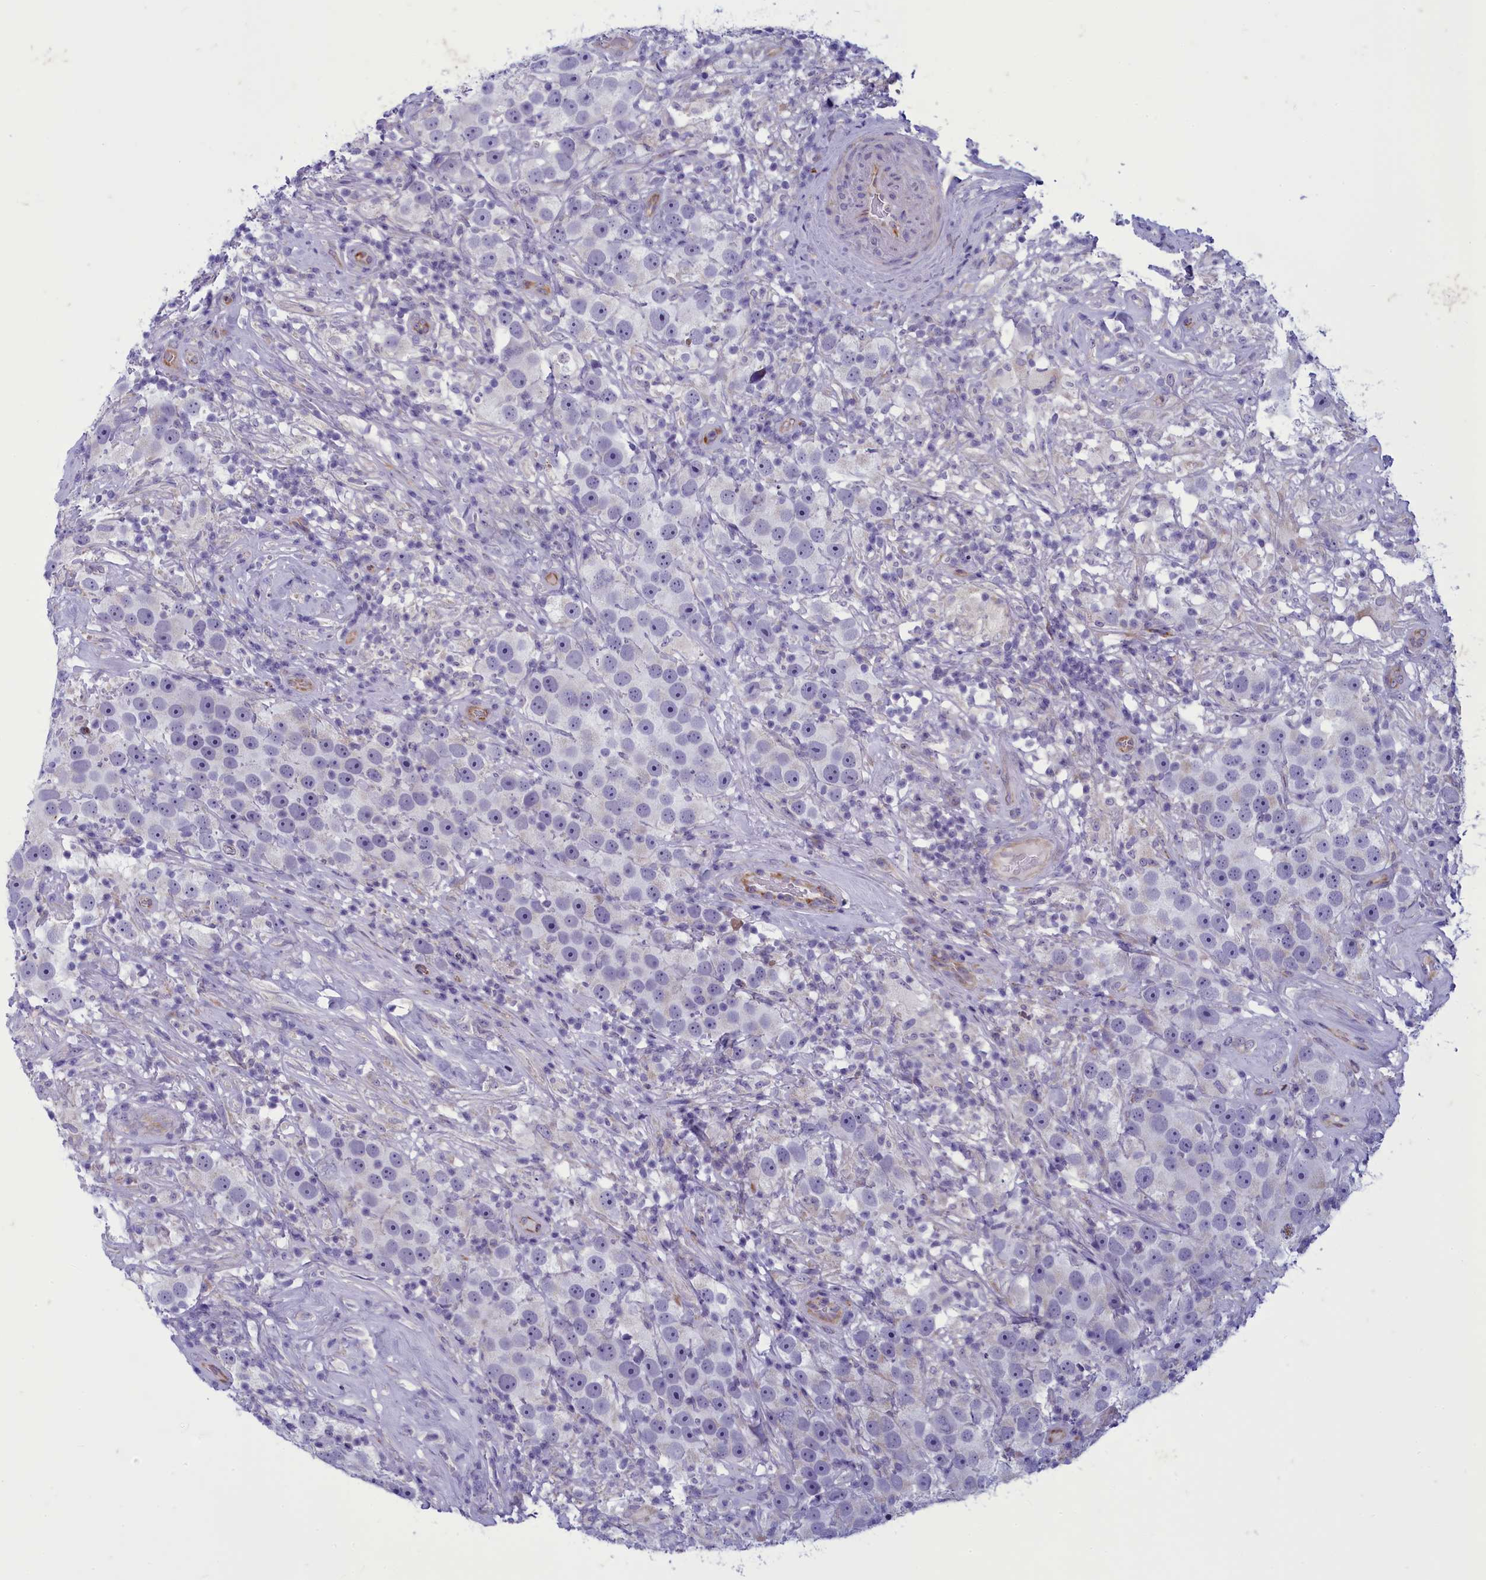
{"staining": {"intensity": "negative", "quantity": "none", "location": "none"}, "tissue": "testis cancer", "cell_type": "Tumor cells", "image_type": "cancer", "snomed": [{"axis": "morphology", "description": "Seminoma, NOS"}, {"axis": "topography", "description": "Testis"}], "caption": "The image demonstrates no significant staining in tumor cells of seminoma (testis). (DAB IHC visualized using brightfield microscopy, high magnification).", "gene": "CENATAC", "patient": {"sex": "male", "age": 49}}